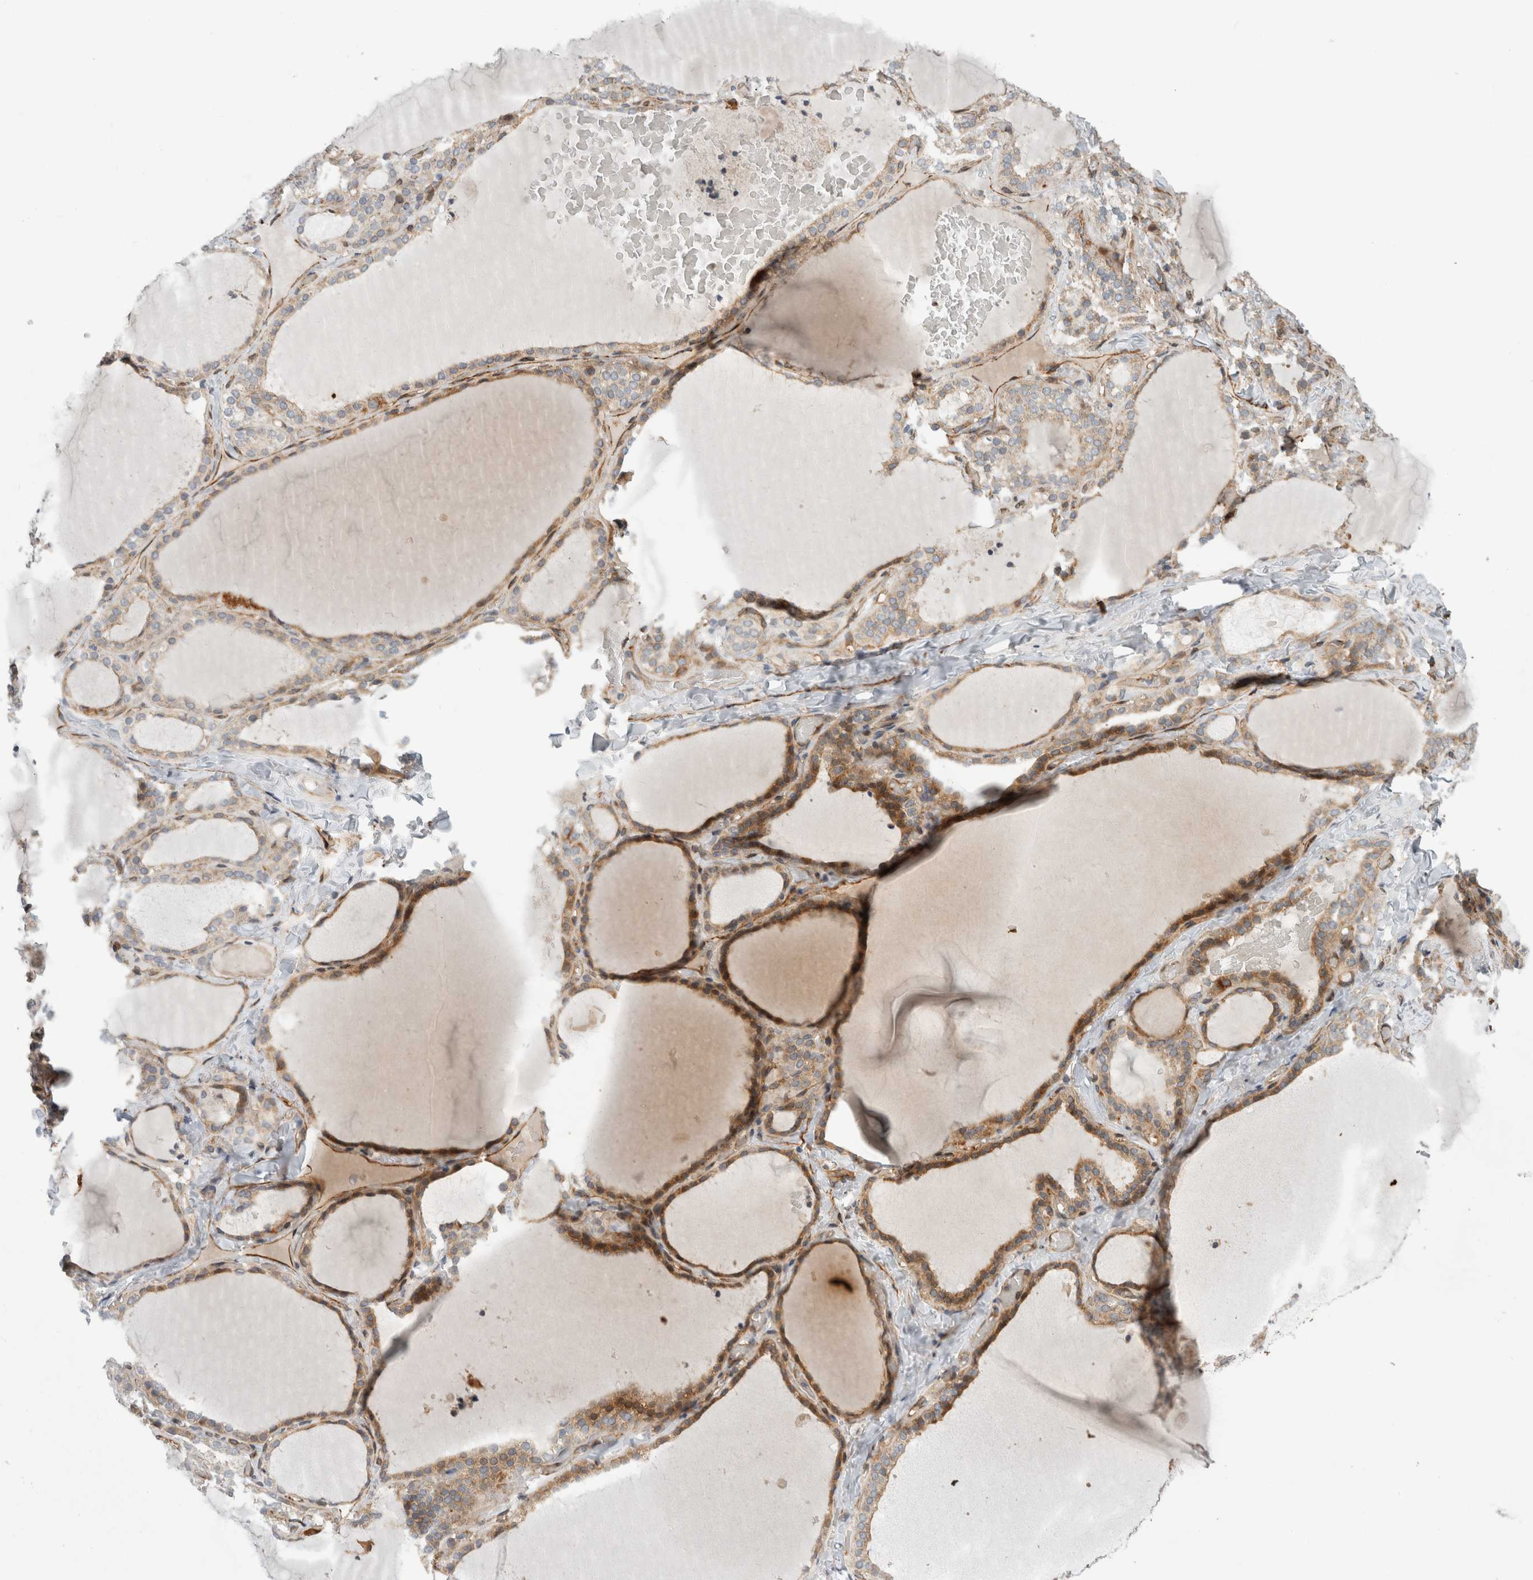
{"staining": {"intensity": "moderate", "quantity": ">75%", "location": "cytoplasmic/membranous"}, "tissue": "thyroid gland", "cell_type": "Glandular cells", "image_type": "normal", "snomed": [{"axis": "morphology", "description": "Normal tissue, NOS"}, {"axis": "topography", "description": "Thyroid gland"}], "caption": "Thyroid gland stained with IHC reveals moderate cytoplasmic/membranous staining in about >75% of glandular cells.", "gene": "KPNA5", "patient": {"sex": "female", "age": 22}}